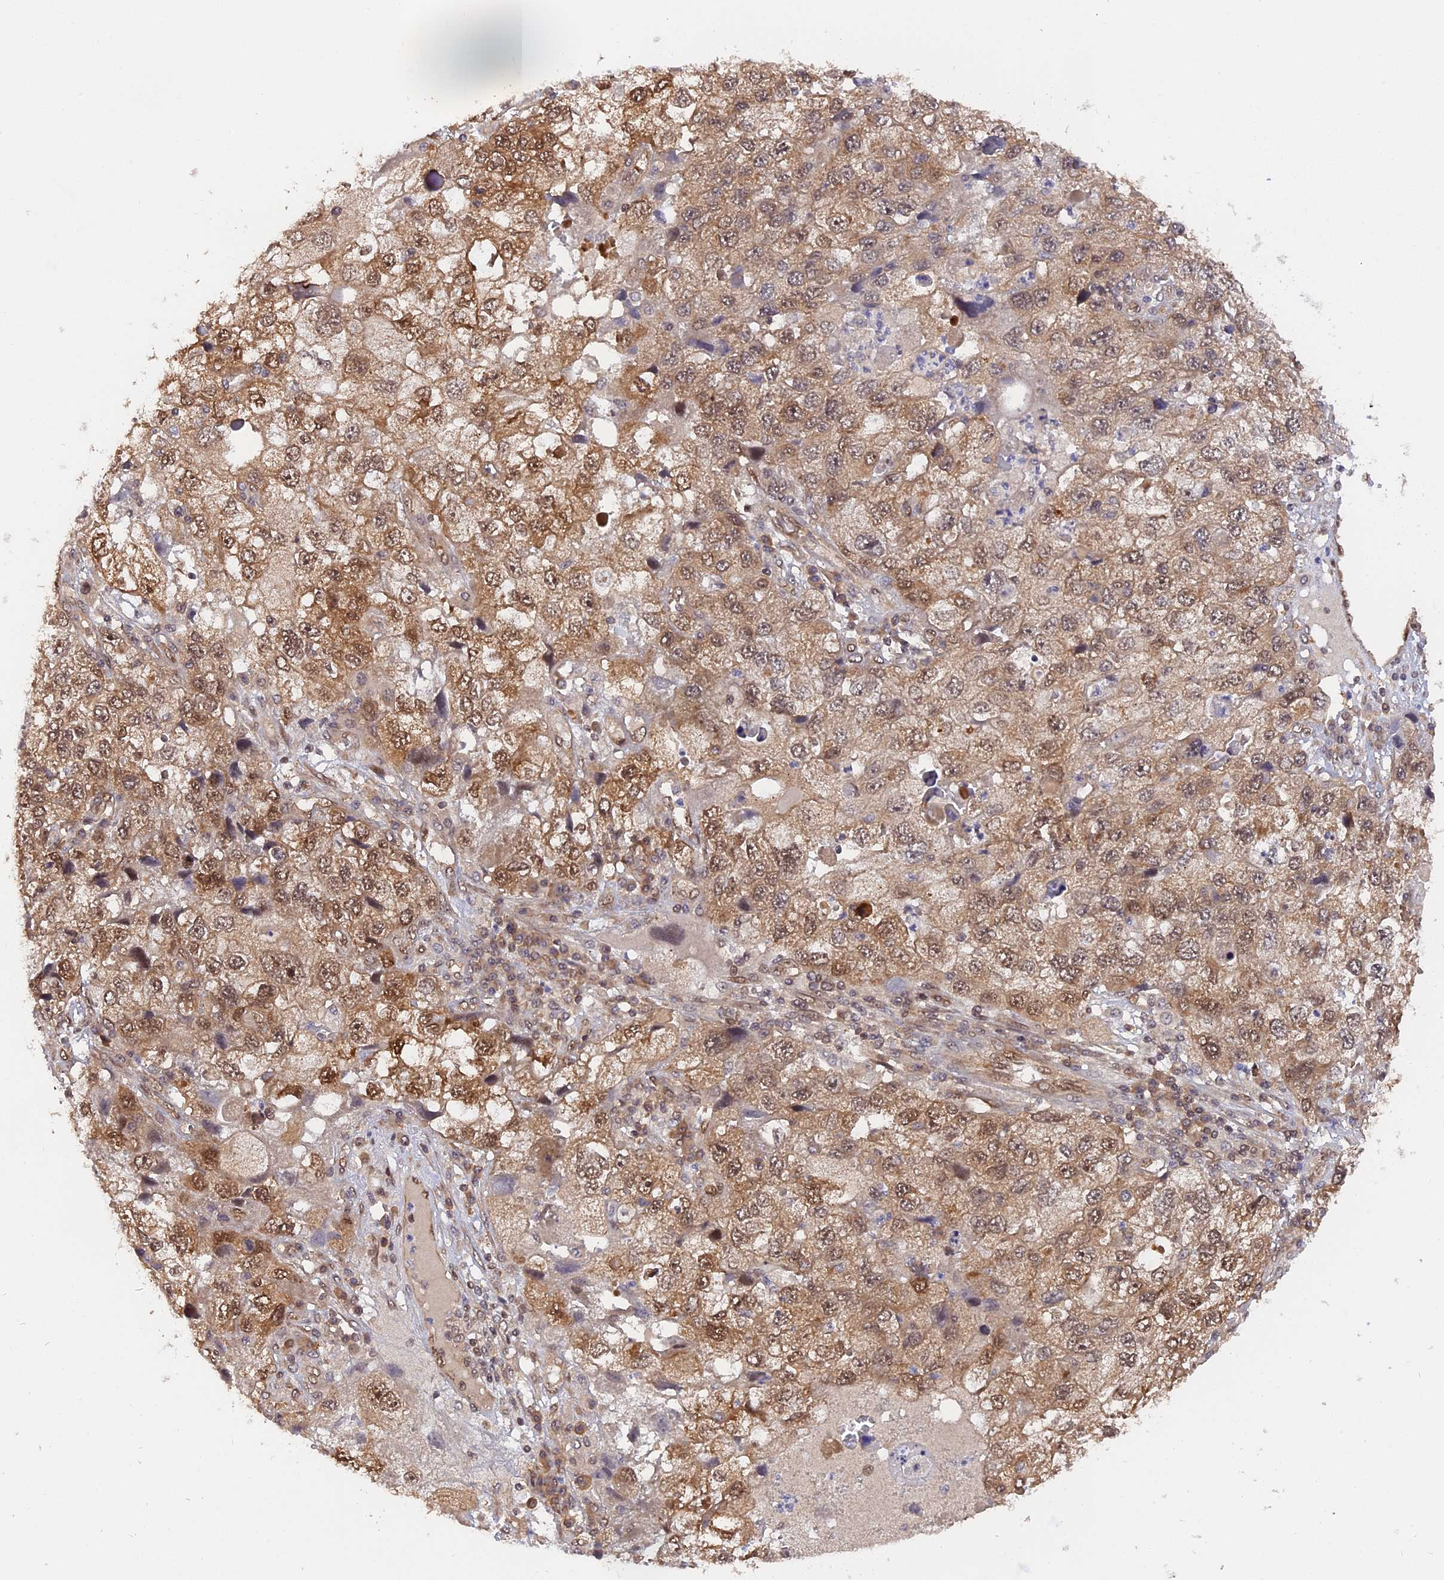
{"staining": {"intensity": "moderate", "quantity": ">75%", "location": "cytoplasmic/membranous,nuclear"}, "tissue": "endometrial cancer", "cell_type": "Tumor cells", "image_type": "cancer", "snomed": [{"axis": "morphology", "description": "Adenocarcinoma, NOS"}, {"axis": "topography", "description": "Endometrium"}], "caption": "This micrograph reveals immunohistochemistry (IHC) staining of human endometrial cancer, with medium moderate cytoplasmic/membranous and nuclear staining in about >75% of tumor cells.", "gene": "ZNF428", "patient": {"sex": "female", "age": 49}}